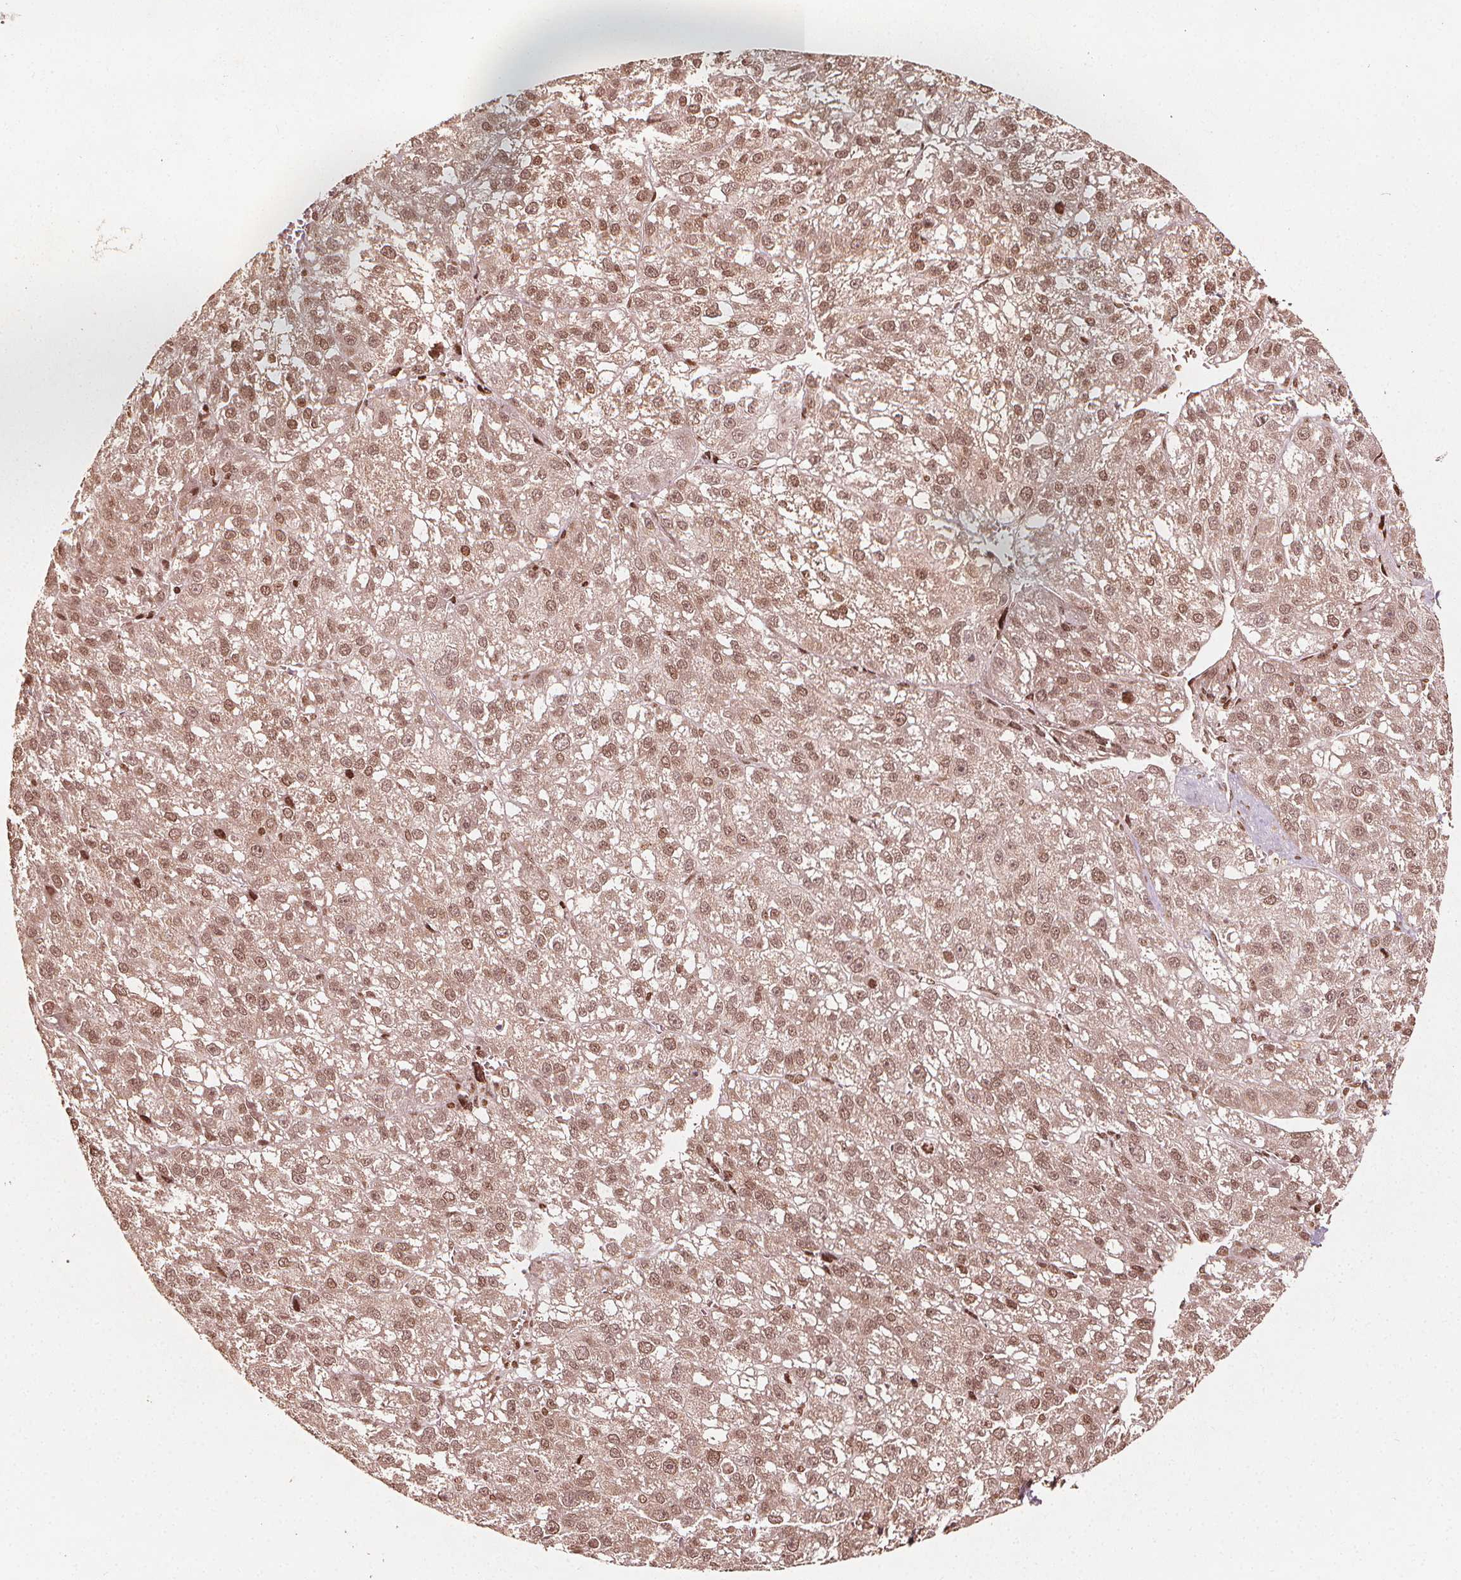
{"staining": {"intensity": "moderate", "quantity": ">75%", "location": "nuclear"}, "tissue": "liver cancer", "cell_type": "Tumor cells", "image_type": "cancer", "snomed": [{"axis": "morphology", "description": "Carcinoma, Hepatocellular, NOS"}, {"axis": "topography", "description": "Liver"}], "caption": "Liver hepatocellular carcinoma tissue reveals moderate nuclear expression in approximately >75% of tumor cells", "gene": "H3C14", "patient": {"sex": "female", "age": 70}}